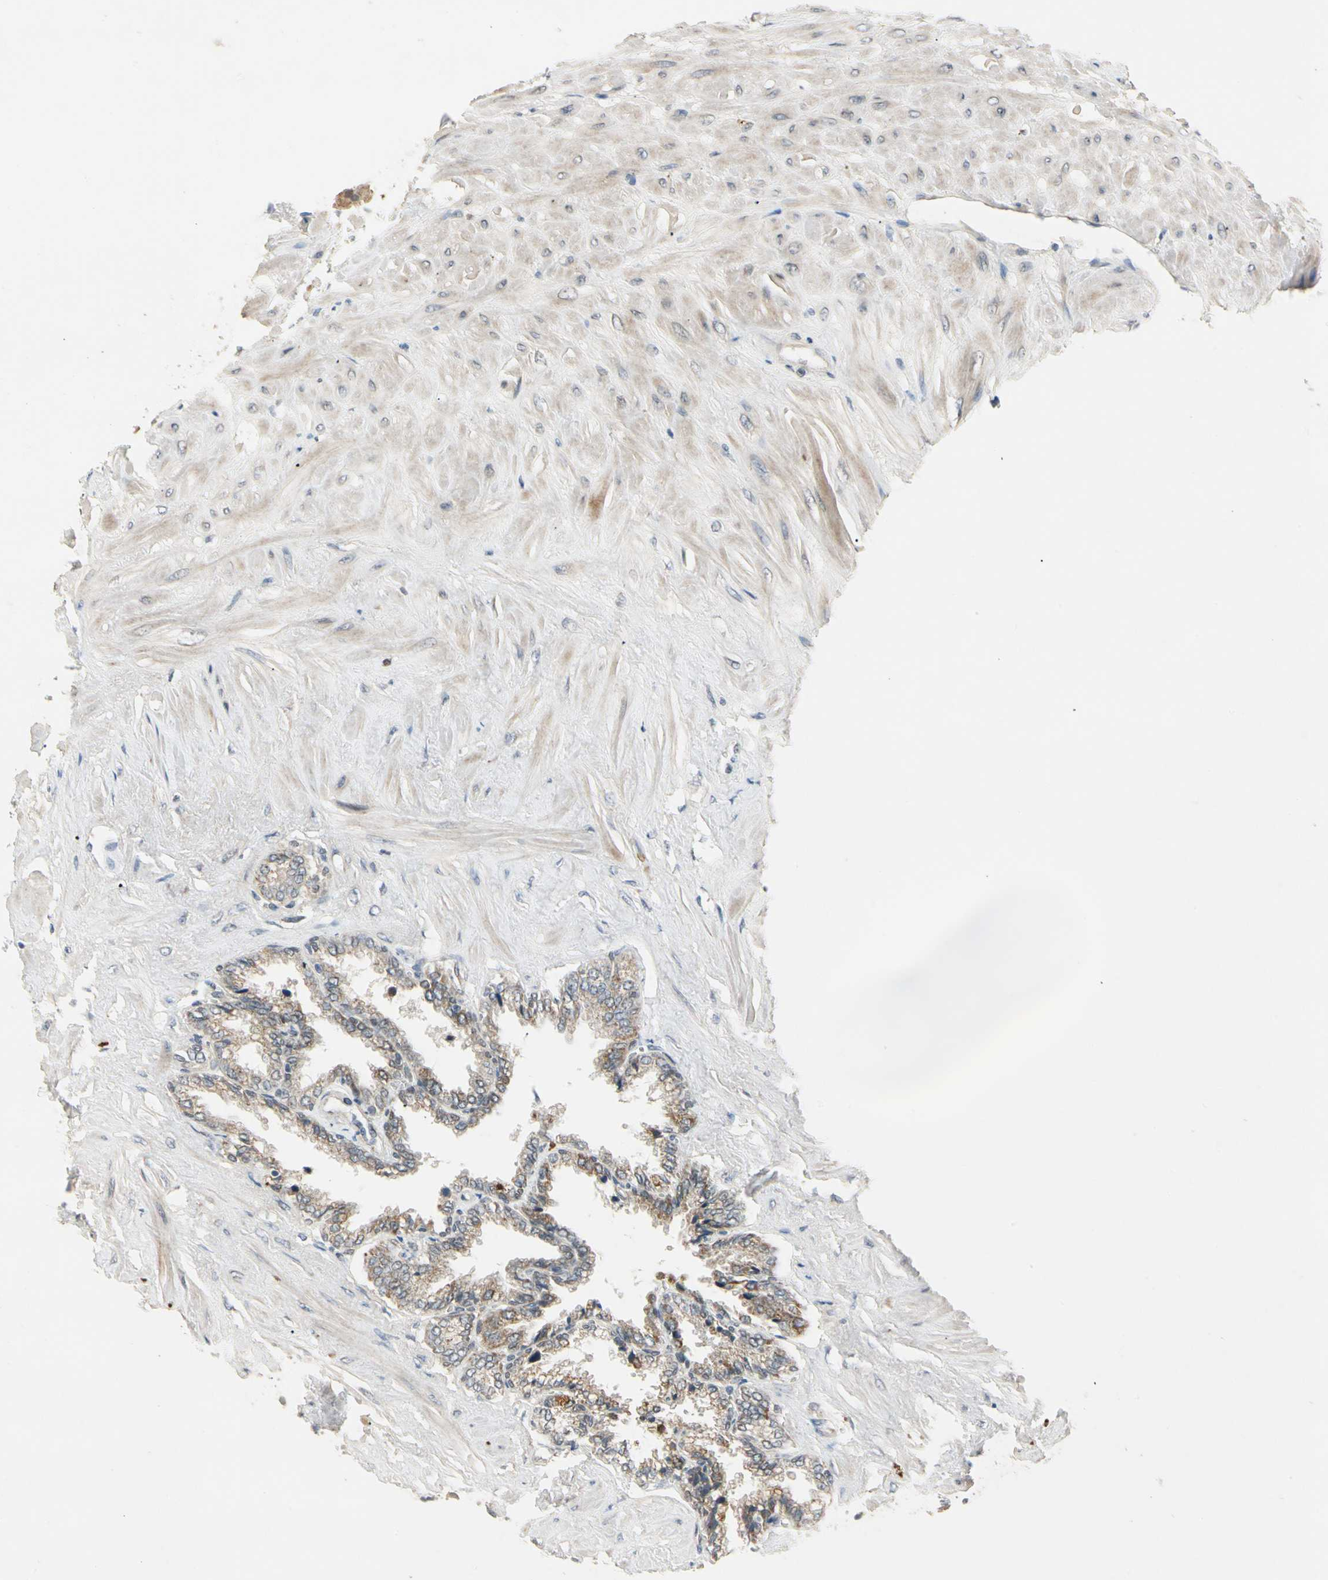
{"staining": {"intensity": "weak", "quantity": ">75%", "location": "cytoplasmic/membranous"}, "tissue": "seminal vesicle", "cell_type": "Glandular cells", "image_type": "normal", "snomed": [{"axis": "morphology", "description": "Normal tissue, NOS"}, {"axis": "topography", "description": "Seminal veicle"}], "caption": "DAB immunohistochemical staining of normal seminal vesicle reveals weak cytoplasmic/membranous protein staining in about >75% of glandular cells. (DAB (3,3'-diaminobenzidine) IHC, brown staining for protein, blue staining for nuclei).", "gene": "RIOX2", "patient": {"sex": "male", "age": 46}}